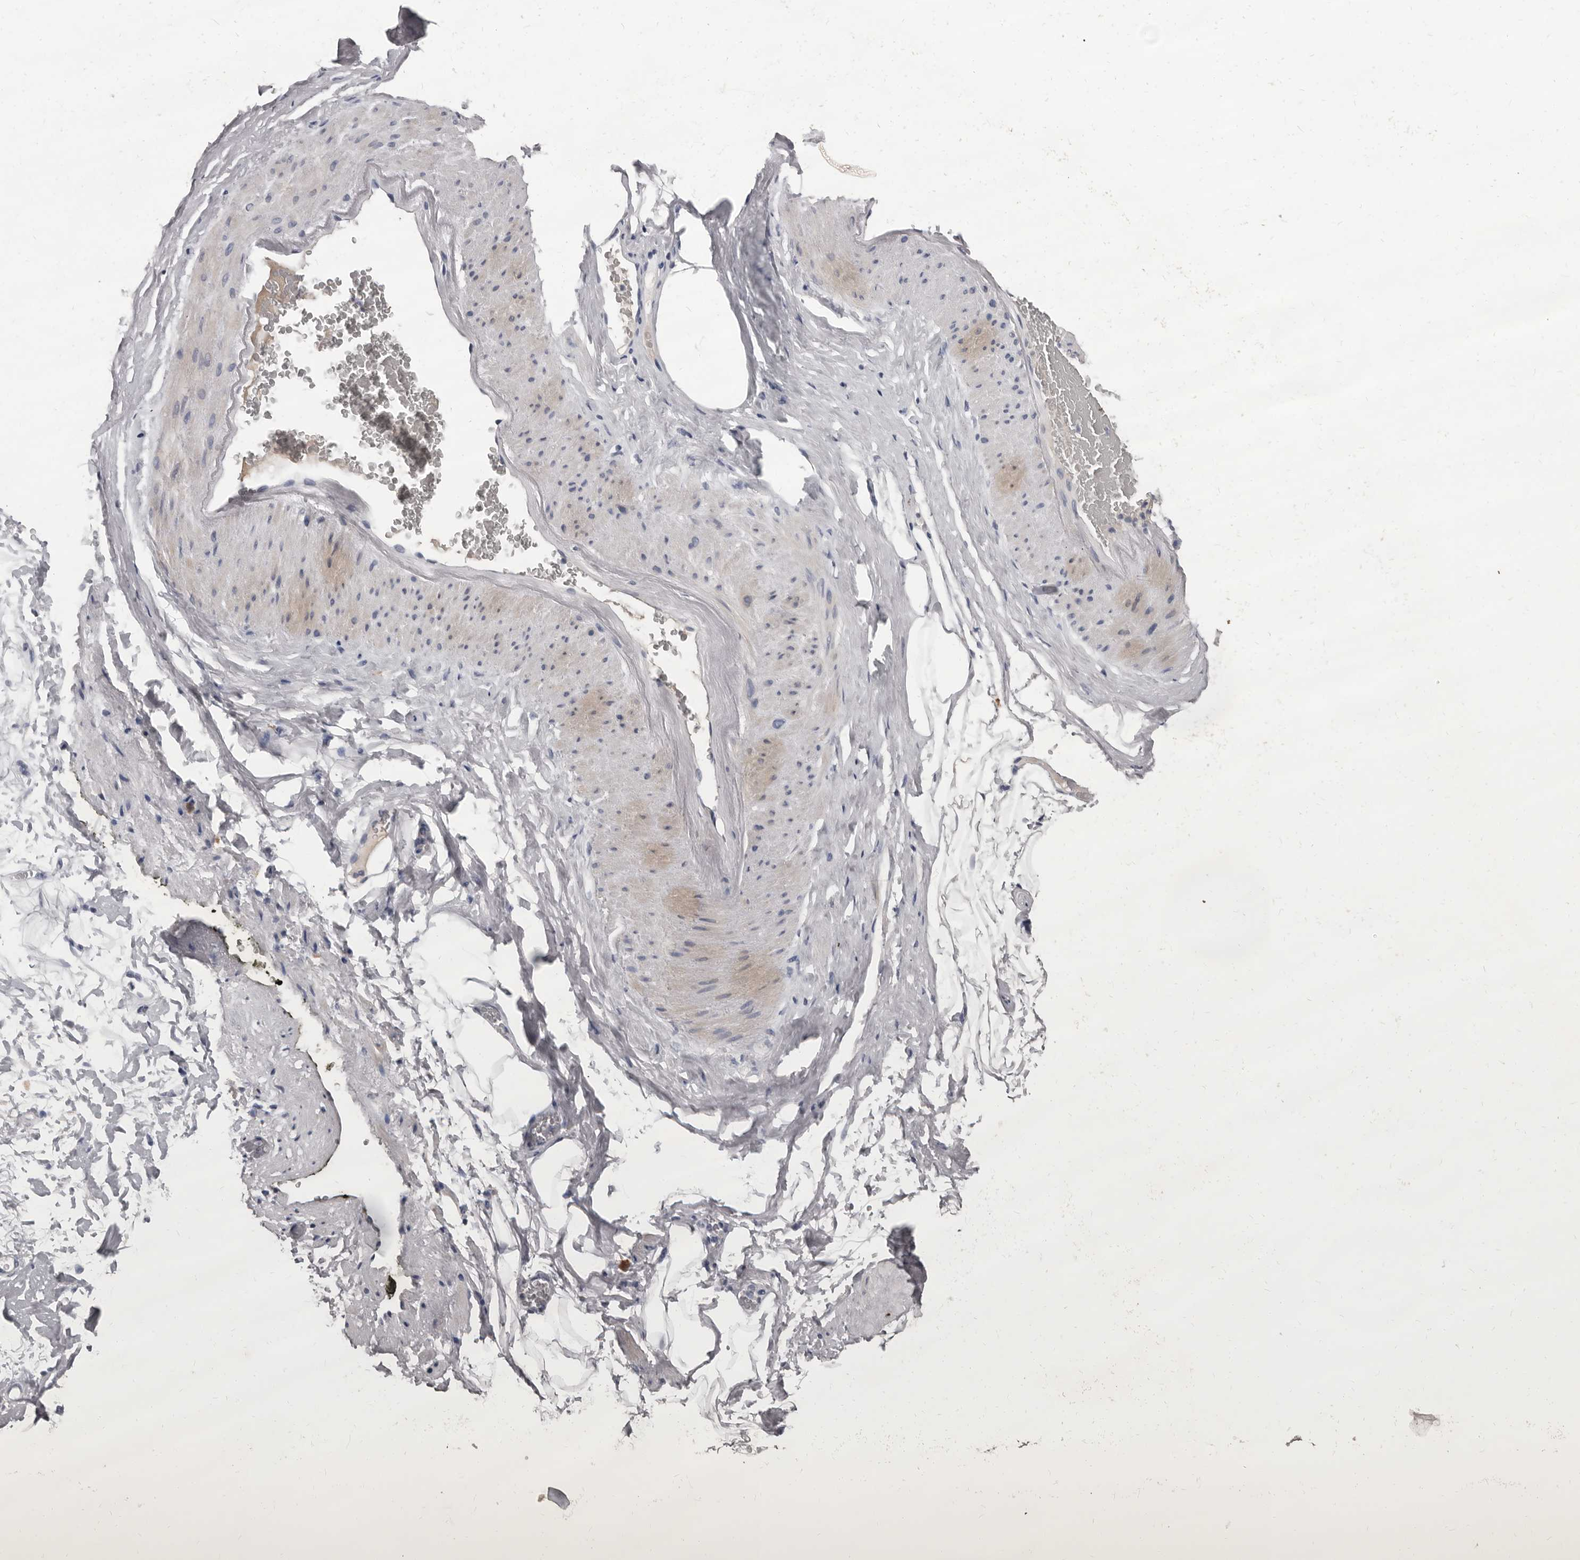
{"staining": {"intensity": "negative", "quantity": "none", "location": "none"}, "tissue": "adipose tissue", "cell_type": "Adipocytes", "image_type": "normal", "snomed": [{"axis": "morphology", "description": "Normal tissue, NOS"}, {"axis": "morphology", "description": "Adenocarcinoma, Low grade"}, {"axis": "topography", "description": "Prostate"}, {"axis": "topography", "description": "Peripheral nerve tissue"}], "caption": "Human adipose tissue stained for a protein using IHC shows no expression in adipocytes.", "gene": "GZMH", "patient": {"sex": "male", "age": 63}}